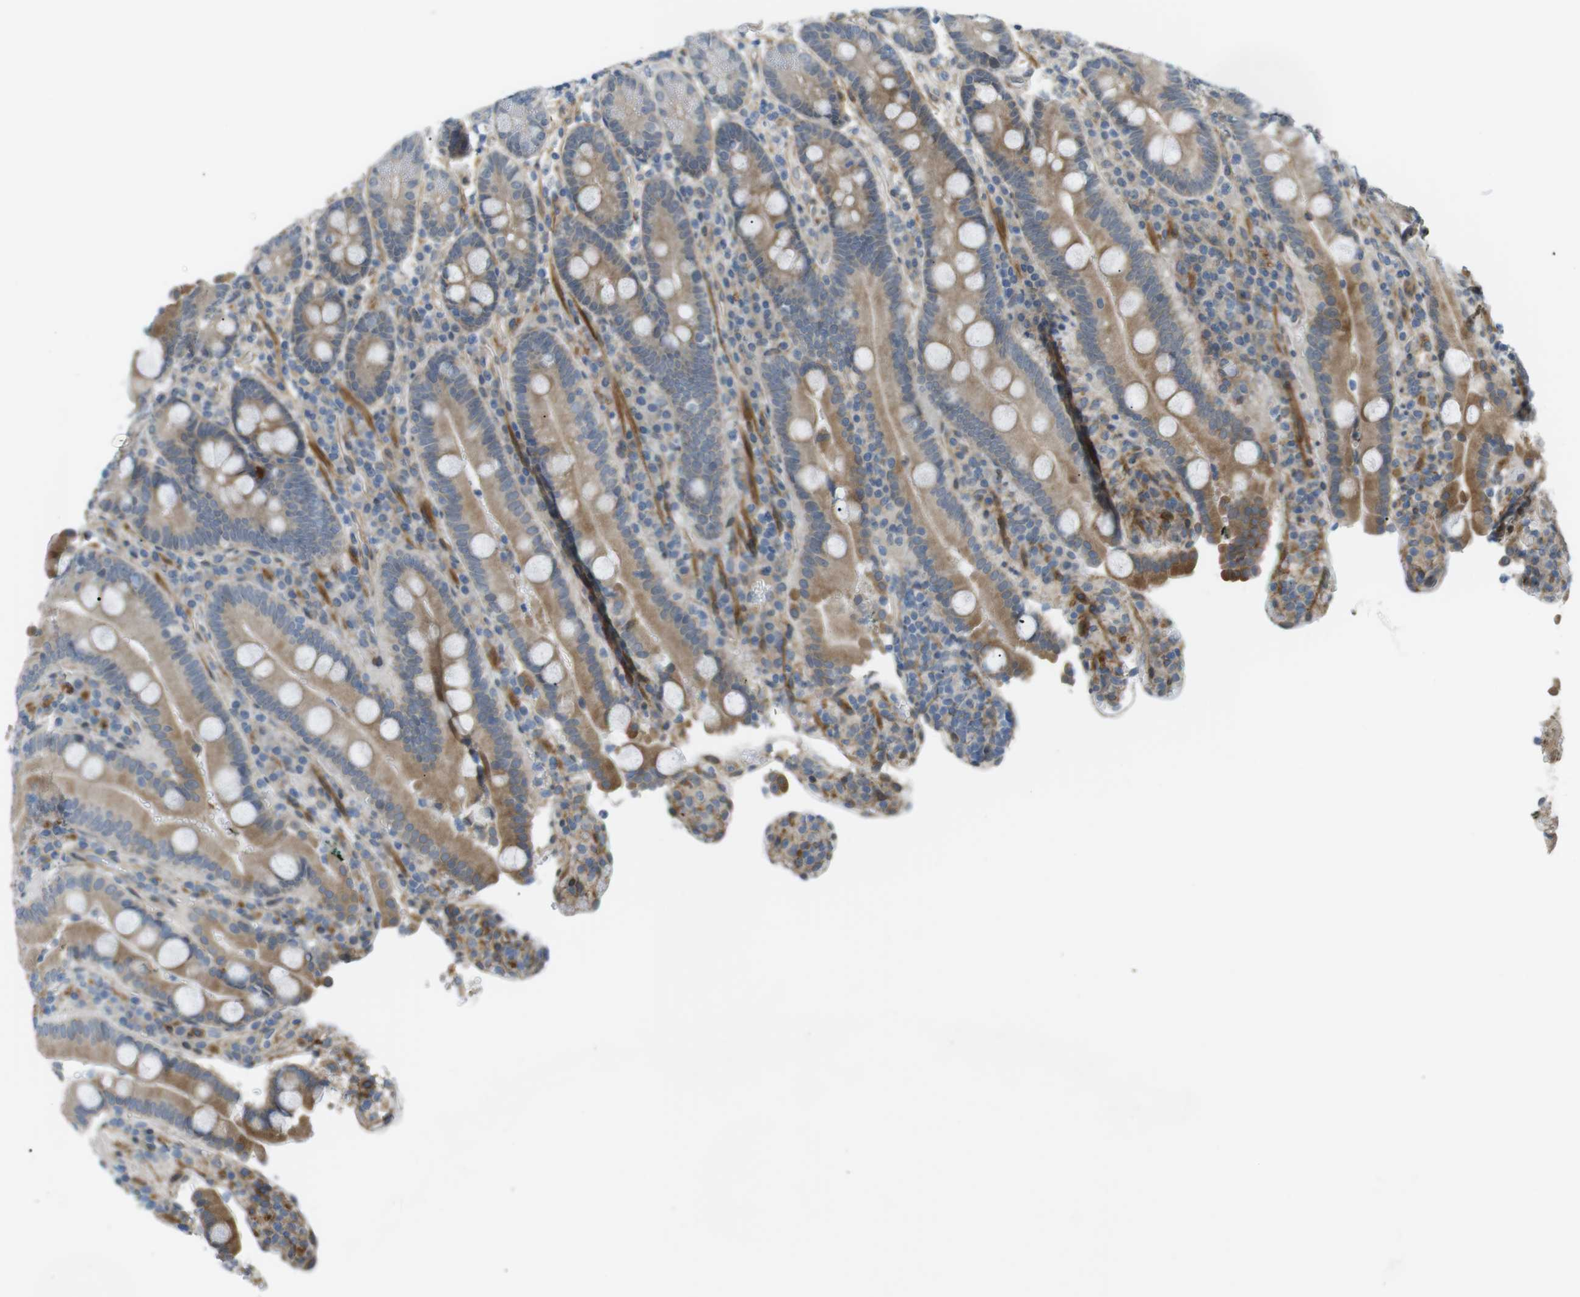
{"staining": {"intensity": "moderate", "quantity": ">75%", "location": "cytoplasmic/membranous"}, "tissue": "duodenum", "cell_type": "Glandular cells", "image_type": "normal", "snomed": [{"axis": "morphology", "description": "Normal tissue, NOS"}, {"axis": "topography", "description": "Small intestine, NOS"}], "caption": "DAB (3,3'-diaminobenzidine) immunohistochemical staining of normal human duodenum displays moderate cytoplasmic/membranous protein positivity in about >75% of glandular cells. (Stains: DAB (3,3'-diaminobenzidine) in brown, nuclei in blue, Microscopy: brightfield microscopy at high magnification).", "gene": "KANK2", "patient": {"sex": "female", "age": 71}}